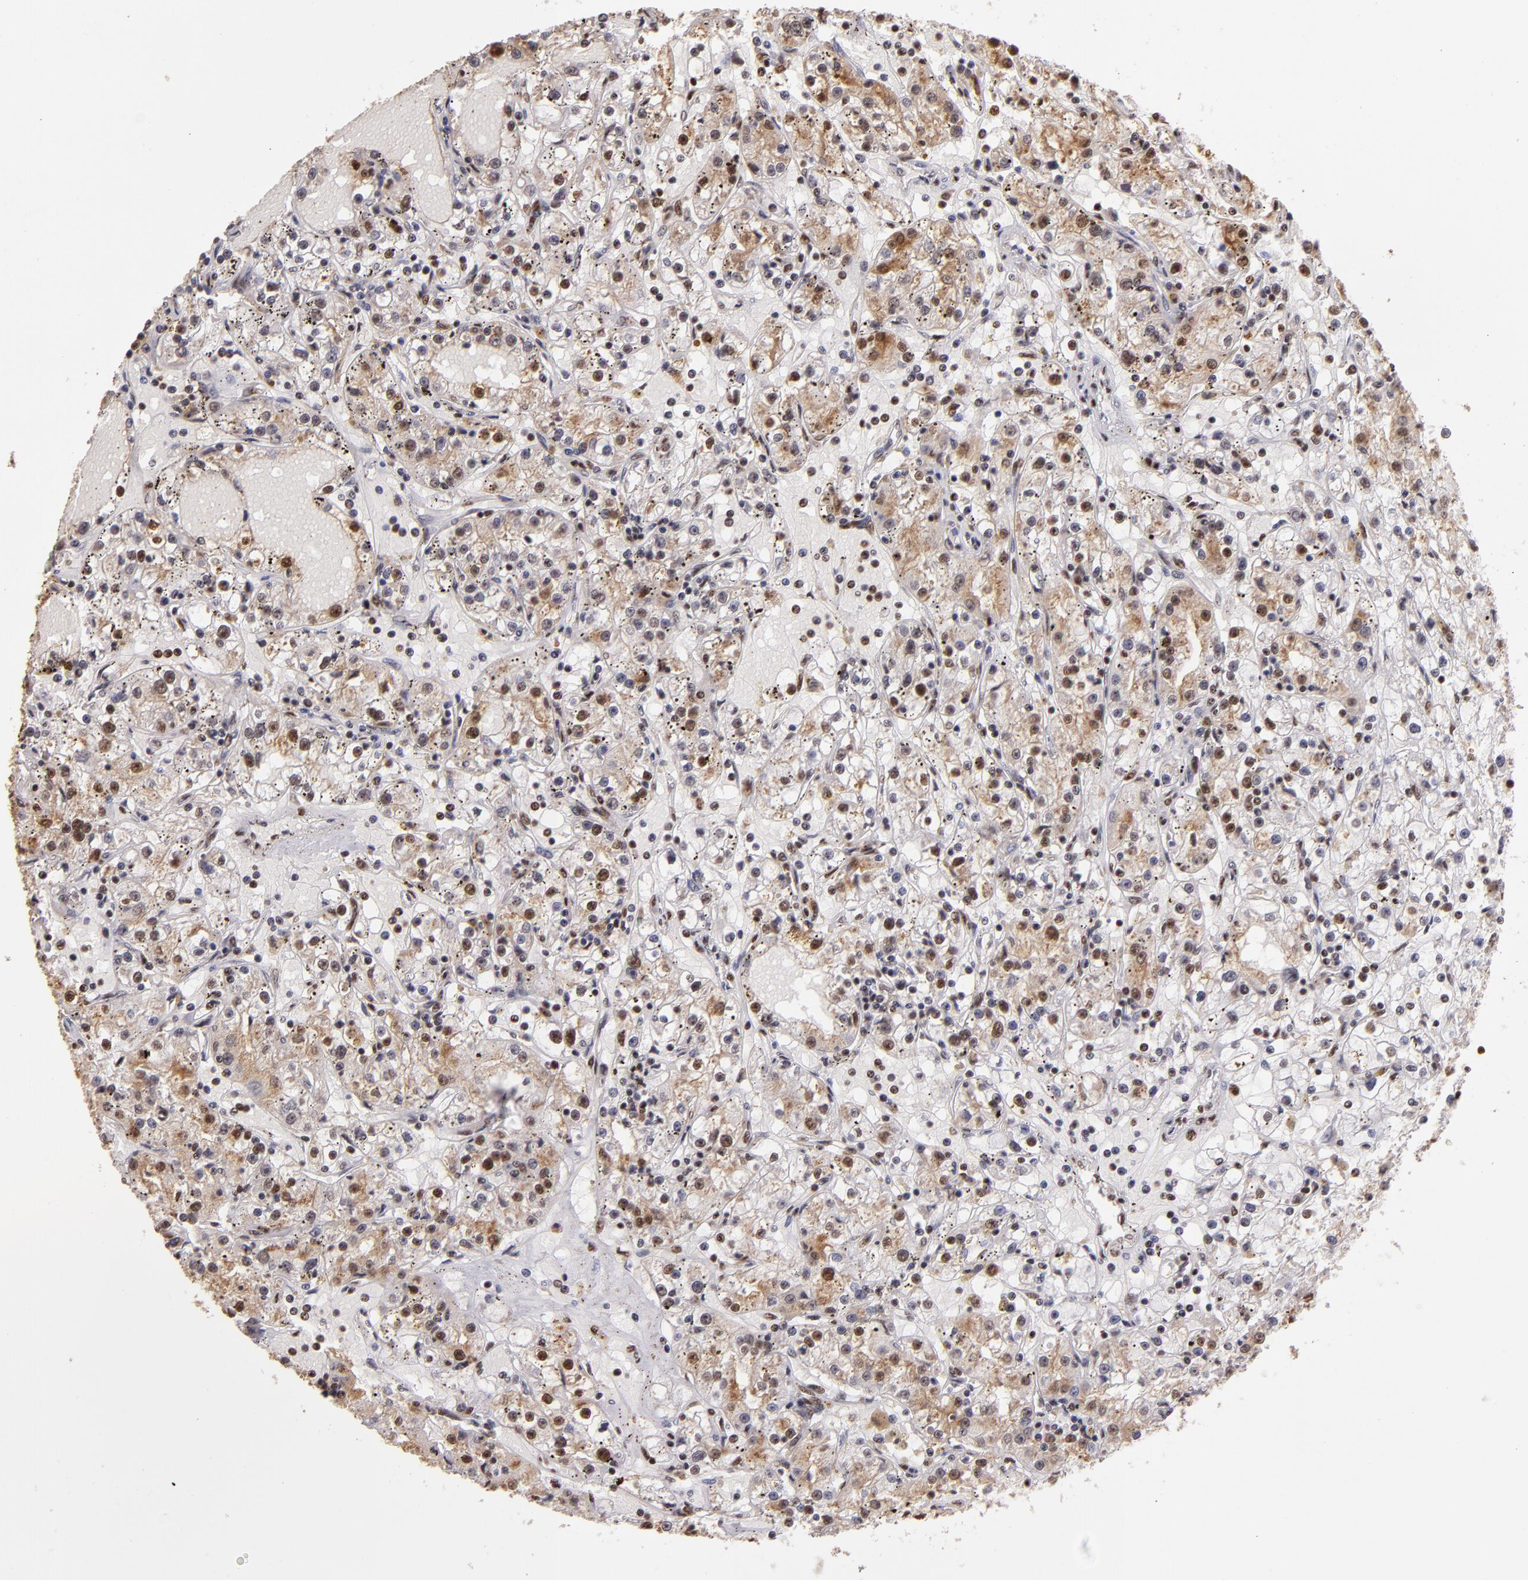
{"staining": {"intensity": "weak", "quantity": ">75%", "location": "nuclear"}, "tissue": "renal cancer", "cell_type": "Tumor cells", "image_type": "cancer", "snomed": [{"axis": "morphology", "description": "Adenocarcinoma, NOS"}, {"axis": "topography", "description": "Kidney"}], "caption": "Immunohistochemical staining of renal cancer (adenocarcinoma) shows low levels of weak nuclear expression in approximately >75% of tumor cells.", "gene": "SP1", "patient": {"sex": "male", "age": 56}}